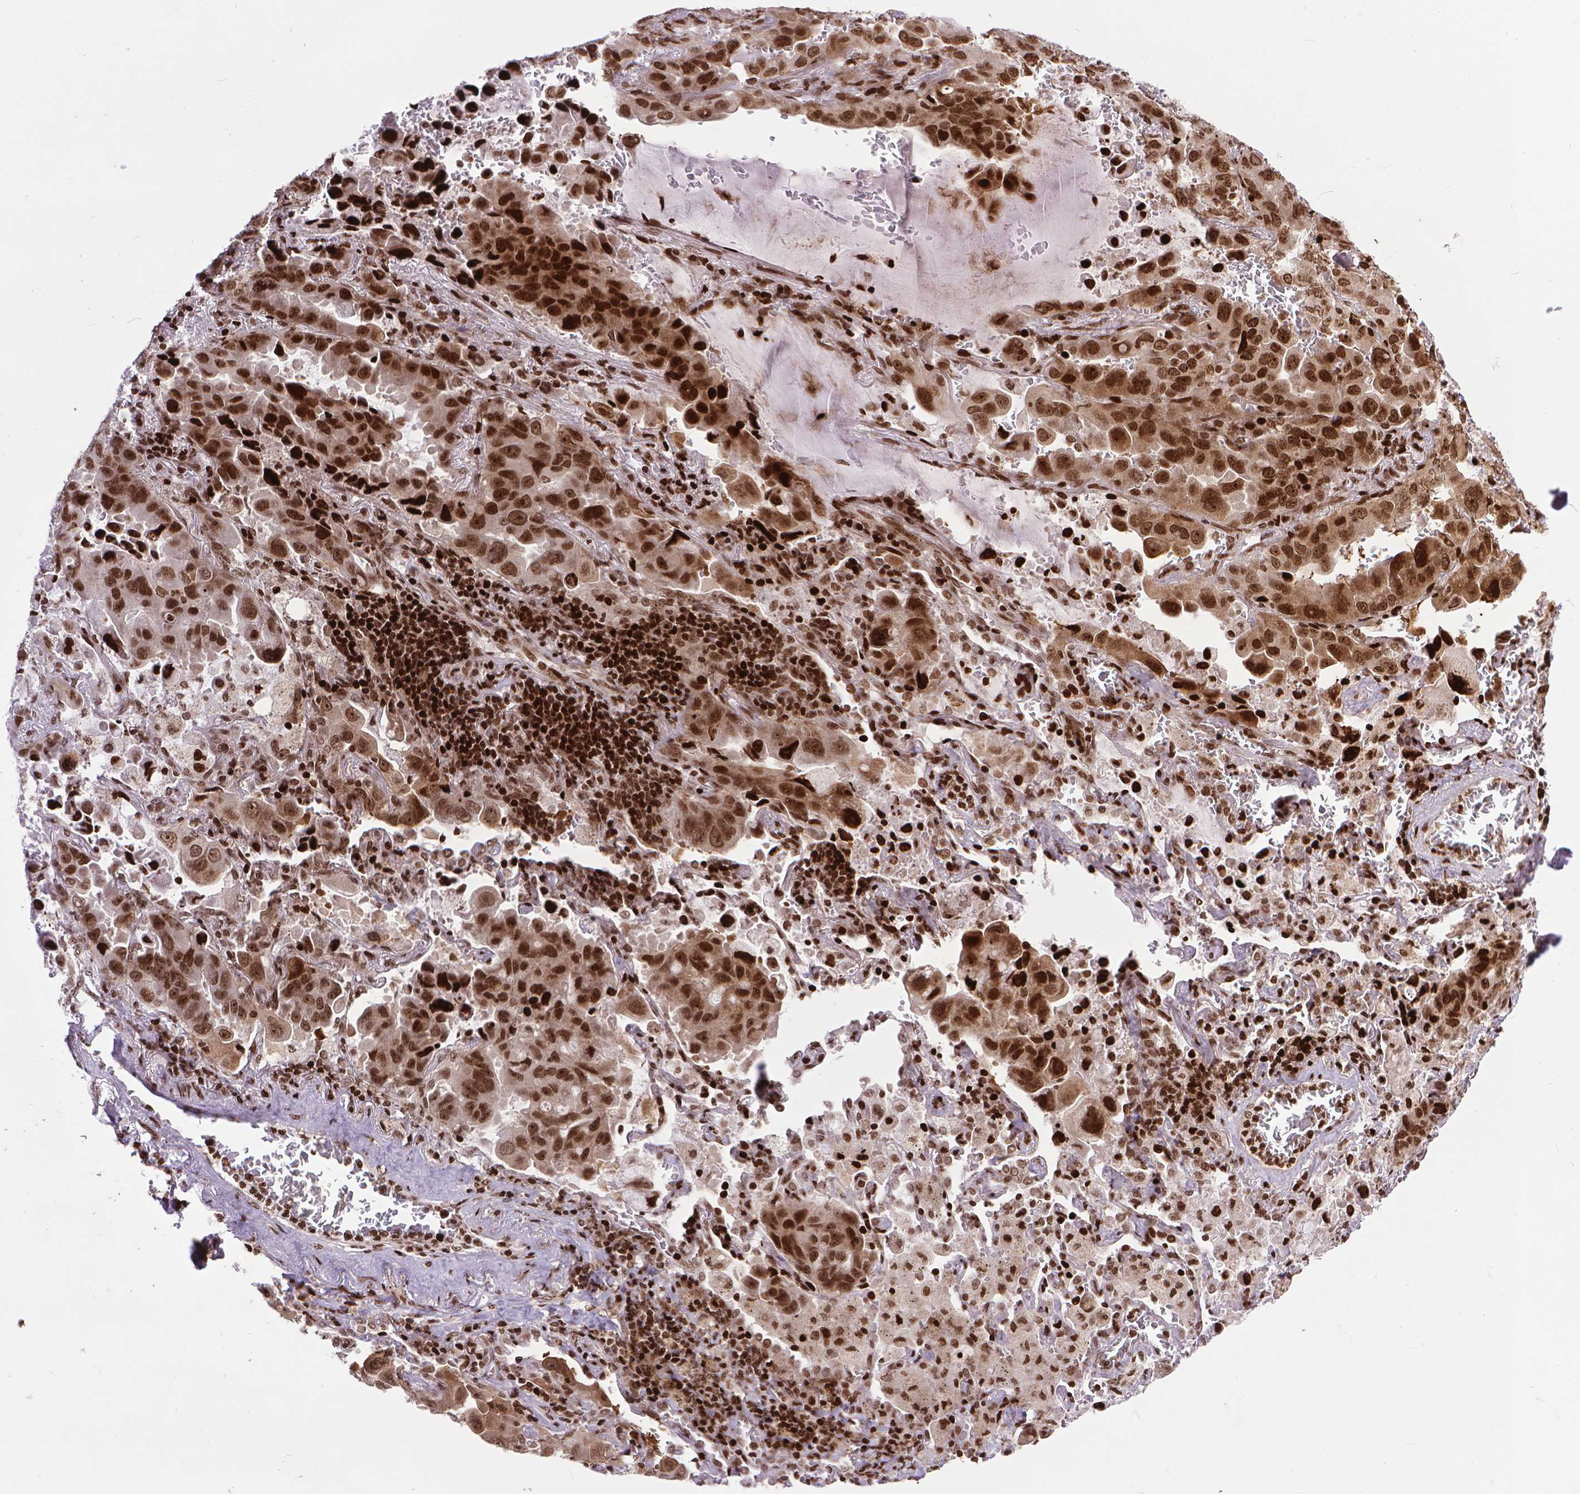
{"staining": {"intensity": "moderate", "quantity": ">75%", "location": "cytoplasmic/membranous,nuclear"}, "tissue": "lung cancer", "cell_type": "Tumor cells", "image_type": "cancer", "snomed": [{"axis": "morphology", "description": "Adenocarcinoma, NOS"}, {"axis": "topography", "description": "Lung"}], "caption": "Lung adenocarcinoma was stained to show a protein in brown. There is medium levels of moderate cytoplasmic/membranous and nuclear staining in about >75% of tumor cells.", "gene": "AMER1", "patient": {"sex": "male", "age": 64}}